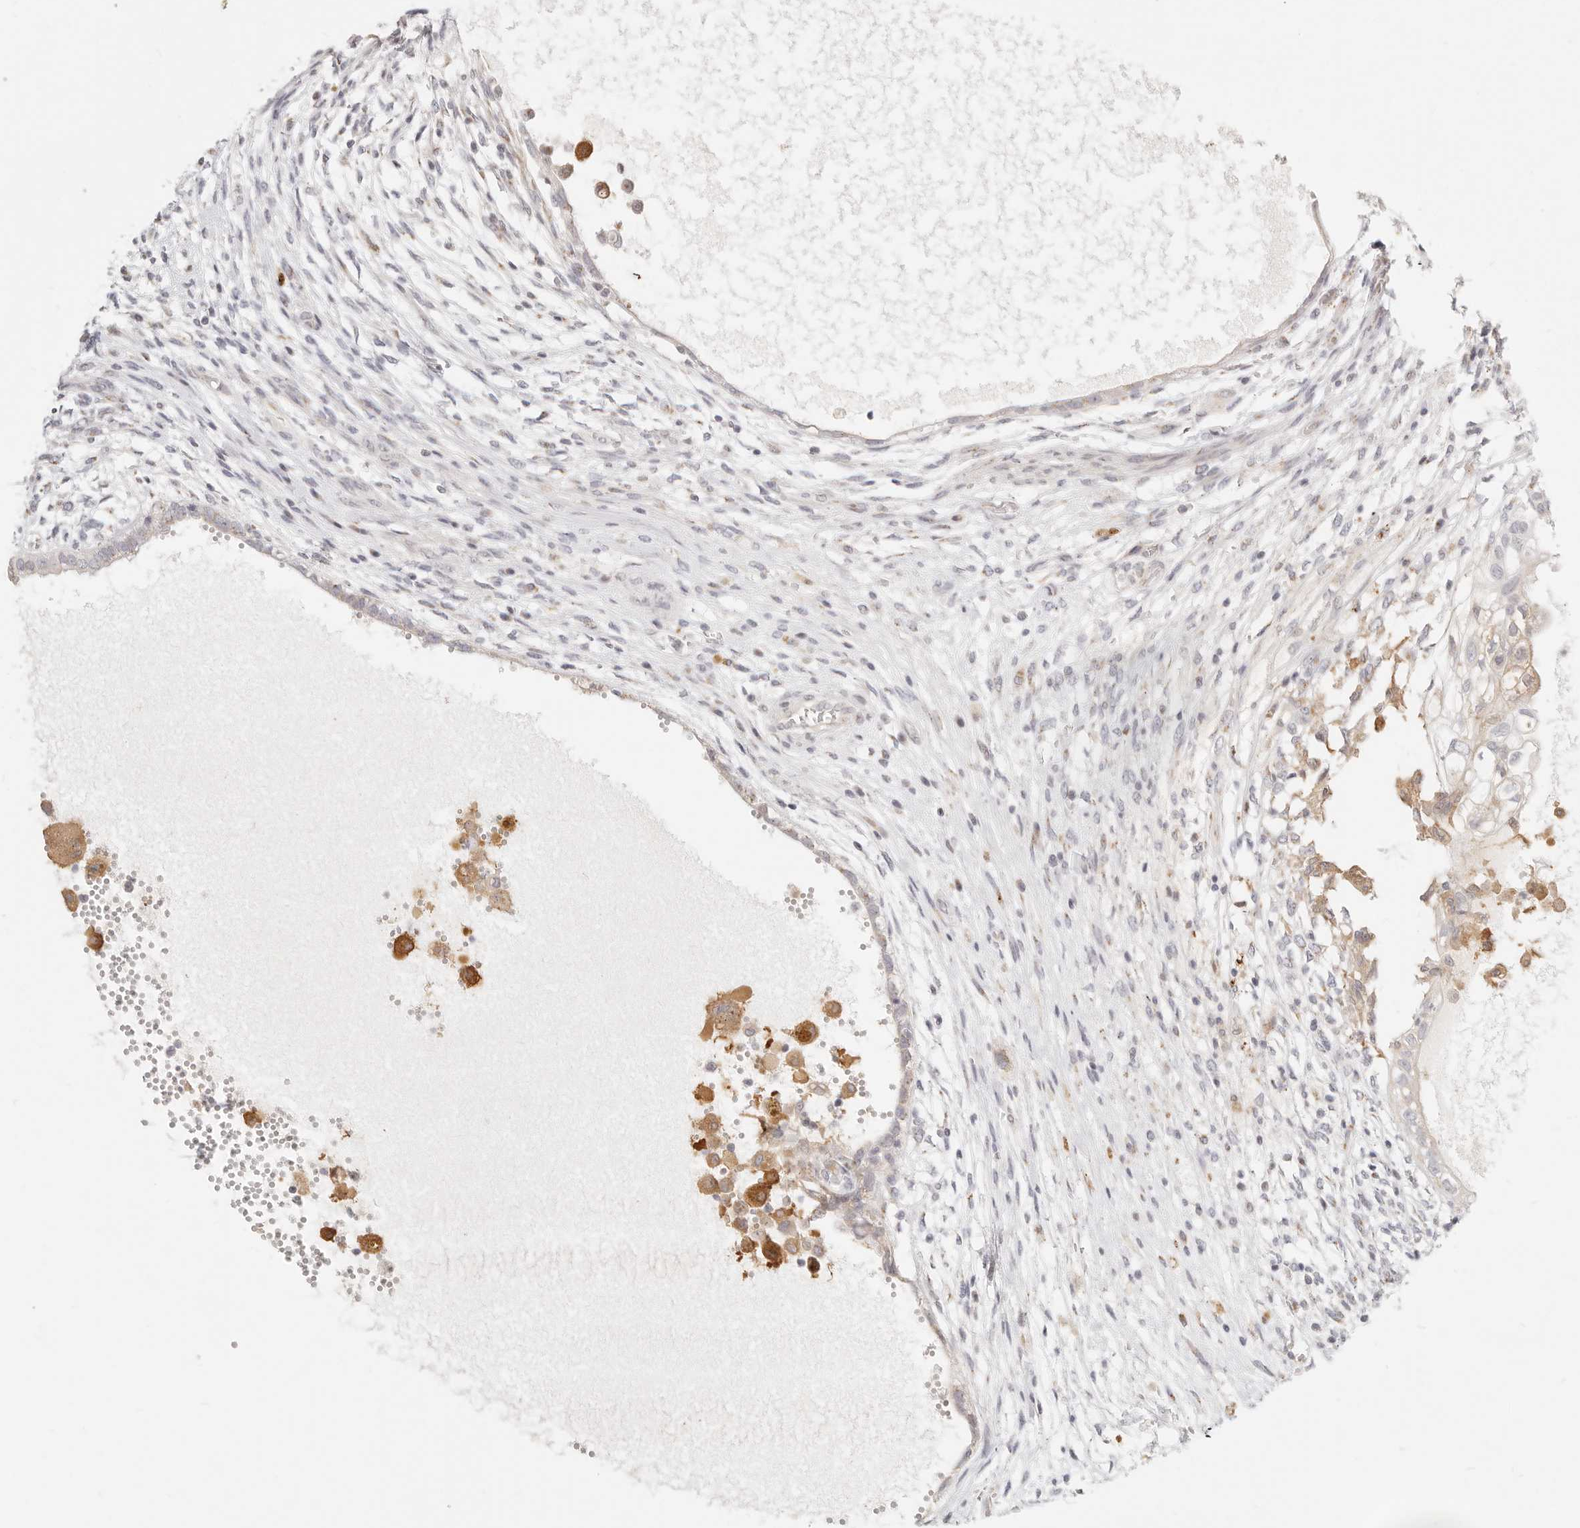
{"staining": {"intensity": "weak", "quantity": "<25%", "location": "cytoplasmic/membranous"}, "tissue": "testis cancer", "cell_type": "Tumor cells", "image_type": "cancer", "snomed": [{"axis": "morphology", "description": "Carcinoma, Embryonal, NOS"}, {"axis": "topography", "description": "Testis"}], "caption": "Immunohistochemistry micrograph of embryonal carcinoma (testis) stained for a protein (brown), which reveals no expression in tumor cells. (Immunohistochemistry, brightfield microscopy, high magnification).", "gene": "FAM20B", "patient": {"sex": "male", "age": 26}}